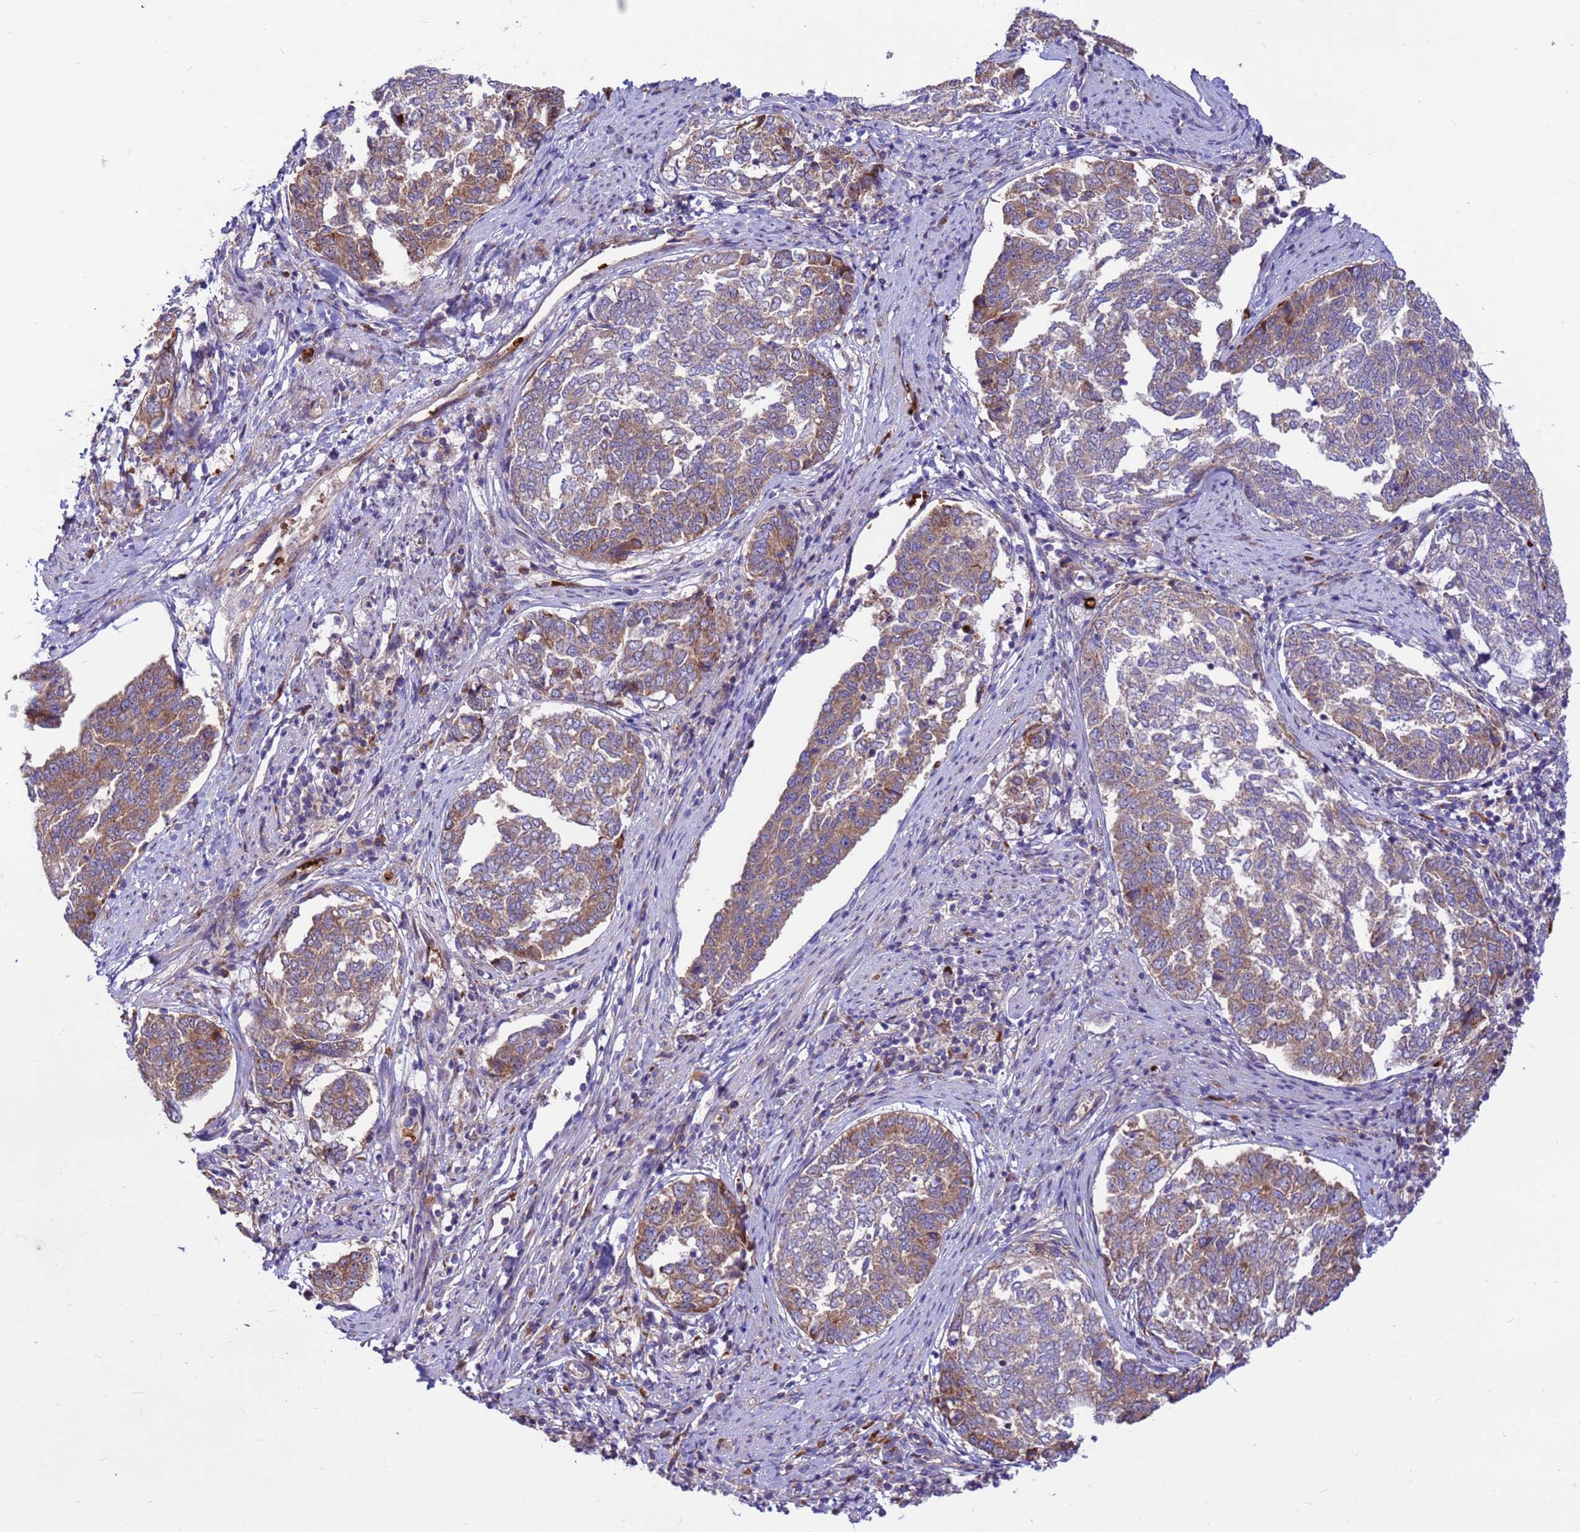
{"staining": {"intensity": "moderate", "quantity": "25%-75%", "location": "cytoplasmic/membranous"}, "tissue": "endometrial cancer", "cell_type": "Tumor cells", "image_type": "cancer", "snomed": [{"axis": "morphology", "description": "Adenocarcinoma, NOS"}, {"axis": "topography", "description": "Endometrium"}], "caption": "Immunohistochemical staining of endometrial cancer (adenocarcinoma) displays medium levels of moderate cytoplasmic/membranous staining in approximately 25%-75% of tumor cells.", "gene": "ZNF669", "patient": {"sex": "female", "age": 80}}